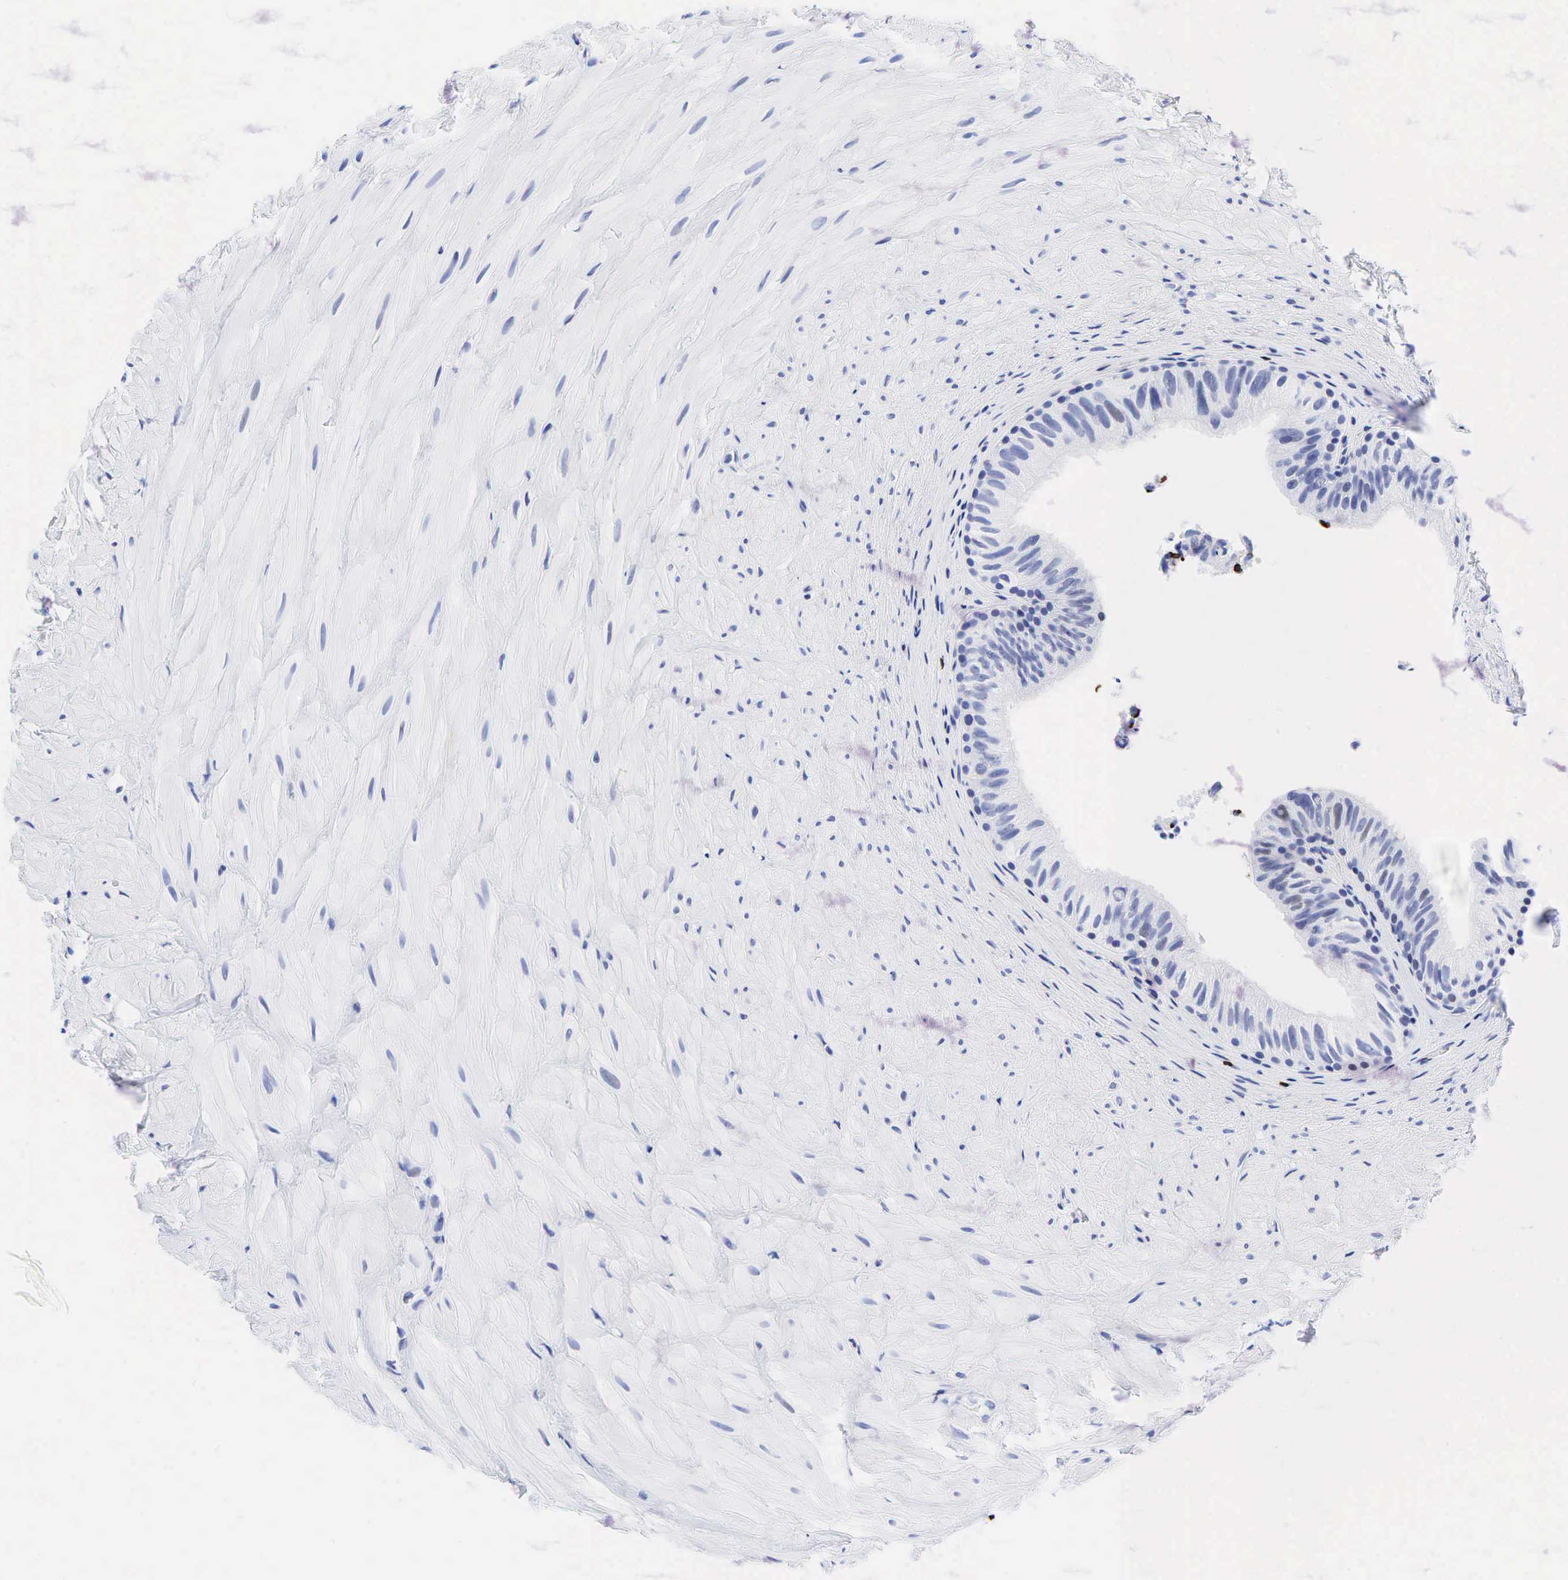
{"staining": {"intensity": "weak", "quantity": "<25%", "location": "nuclear"}, "tissue": "epididymis", "cell_type": "Glandular cells", "image_type": "normal", "snomed": [{"axis": "morphology", "description": "Normal tissue, NOS"}, {"axis": "topography", "description": "Epididymis"}], "caption": "This is an immunohistochemistry (IHC) micrograph of benign human epididymis. There is no staining in glandular cells.", "gene": "CD79A", "patient": {"sex": "male", "age": 37}}